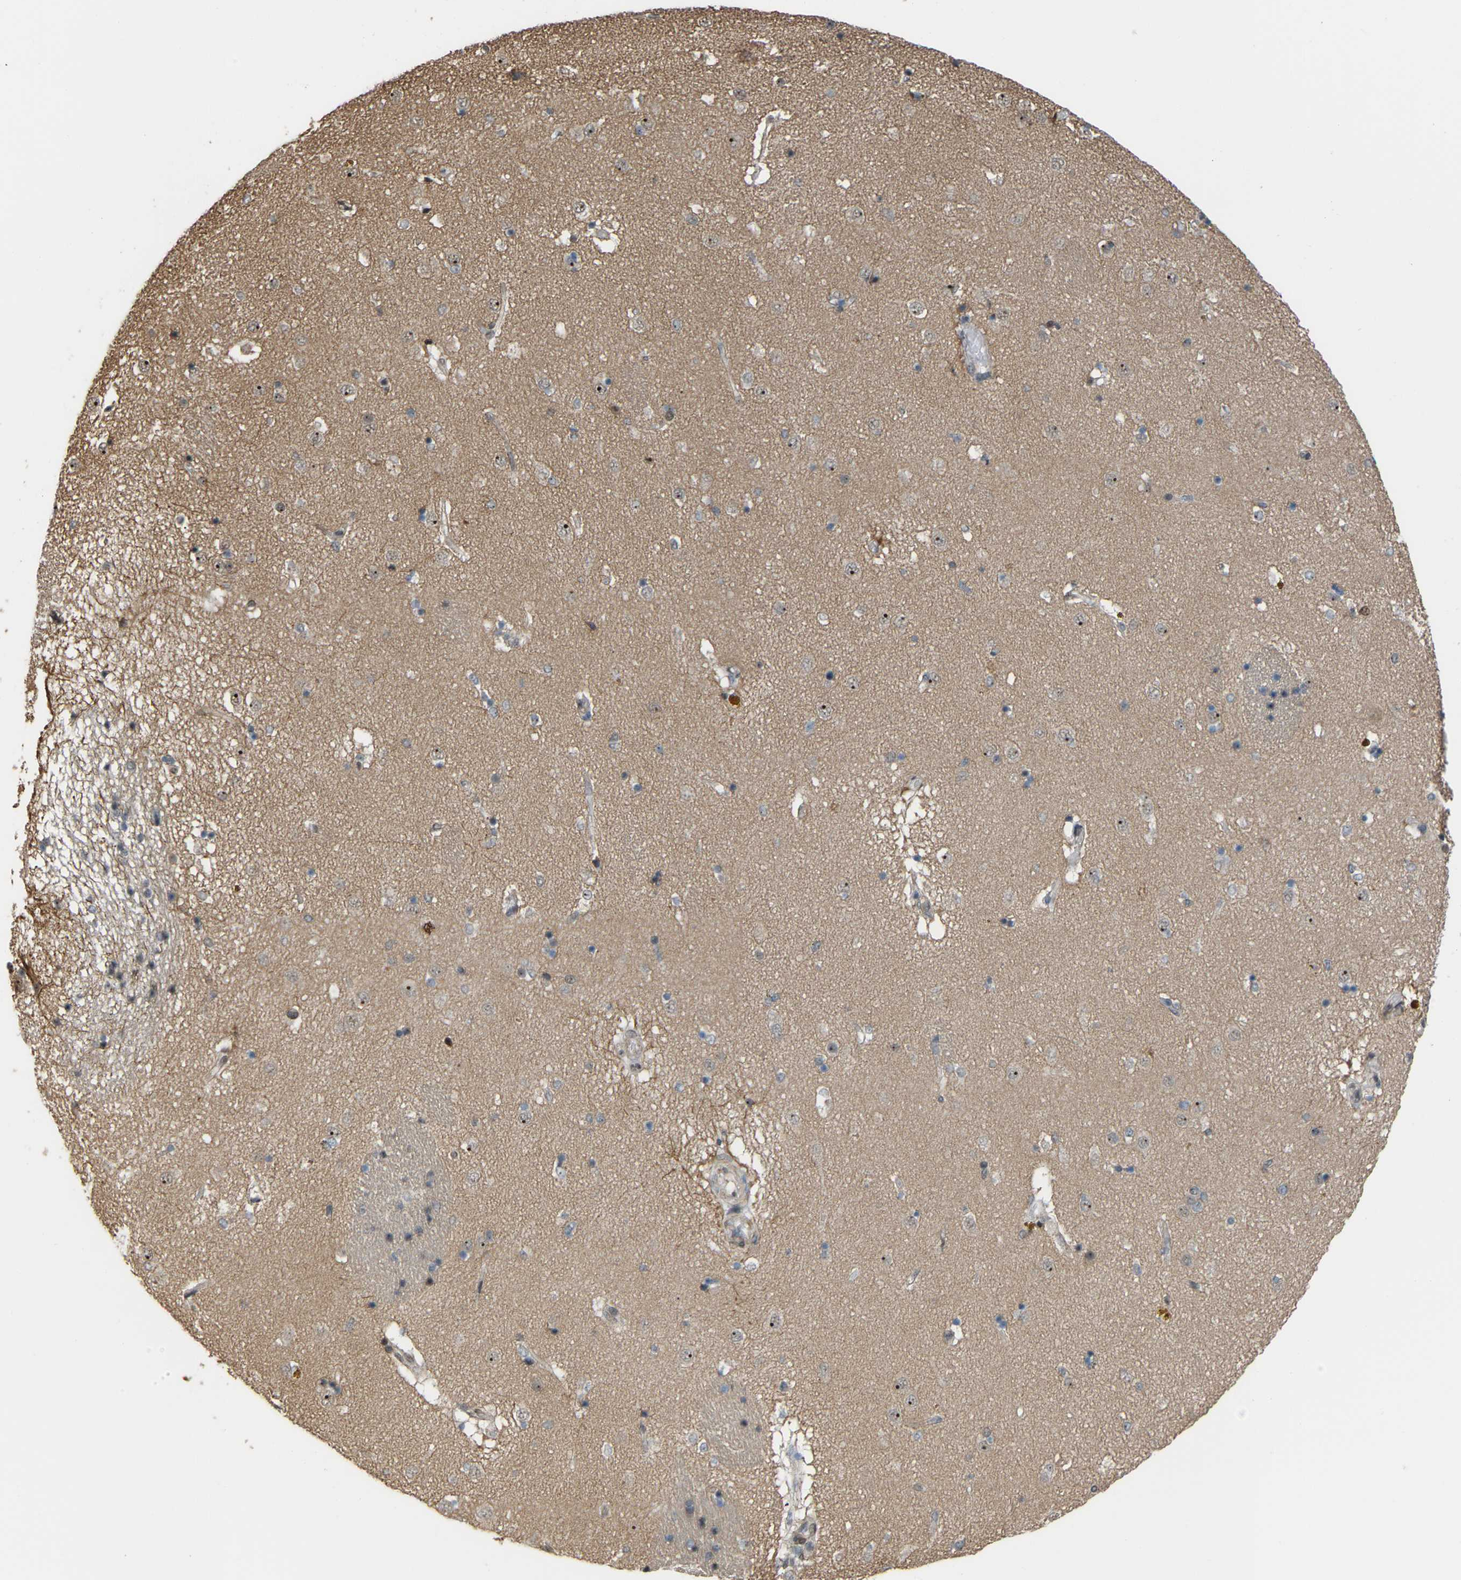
{"staining": {"intensity": "negative", "quantity": "none", "location": "none"}, "tissue": "caudate", "cell_type": "Glial cells", "image_type": "normal", "snomed": [{"axis": "morphology", "description": "Normal tissue, NOS"}, {"axis": "topography", "description": "Lateral ventricle wall"}], "caption": "High power microscopy micrograph of an immunohistochemistry micrograph of benign caudate, revealing no significant positivity in glial cells.", "gene": "CROT", "patient": {"sex": "male", "age": 70}}